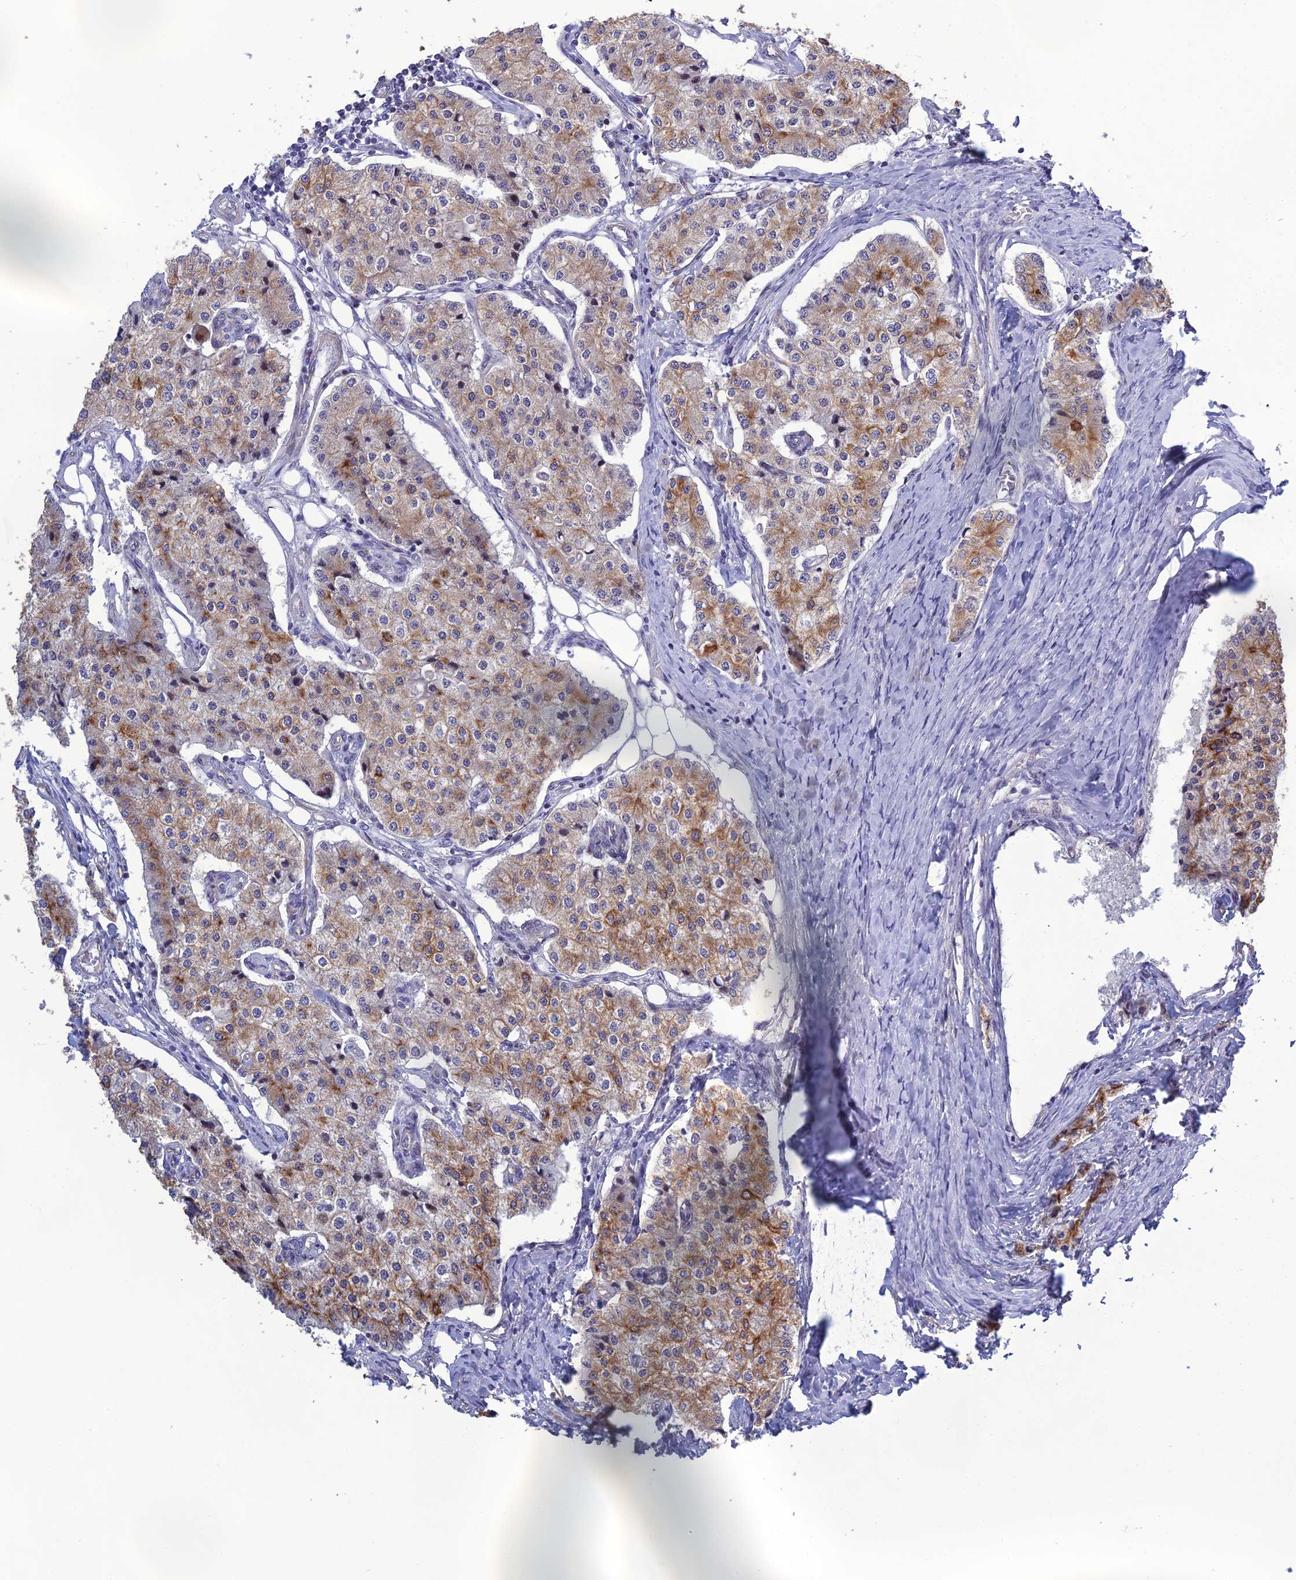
{"staining": {"intensity": "moderate", "quantity": "25%-75%", "location": "cytoplasmic/membranous"}, "tissue": "carcinoid", "cell_type": "Tumor cells", "image_type": "cancer", "snomed": [{"axis": "morphology", "description": "Carcinoid, malignant, NOS"}, {"axis": "topography", "description": "Colon"}], "caption": "Tumor cells exhibit moderate cytoplasmic/membranous positivity in approximately 25%-75% of cells in malignant carcinoid. Using DAB (brown) and hematoxylin (blue) stains, captured at high magnification using brightfield microscopy.", "gene": "LZTS2", "patient": {"sex": "female", "age": 52}}